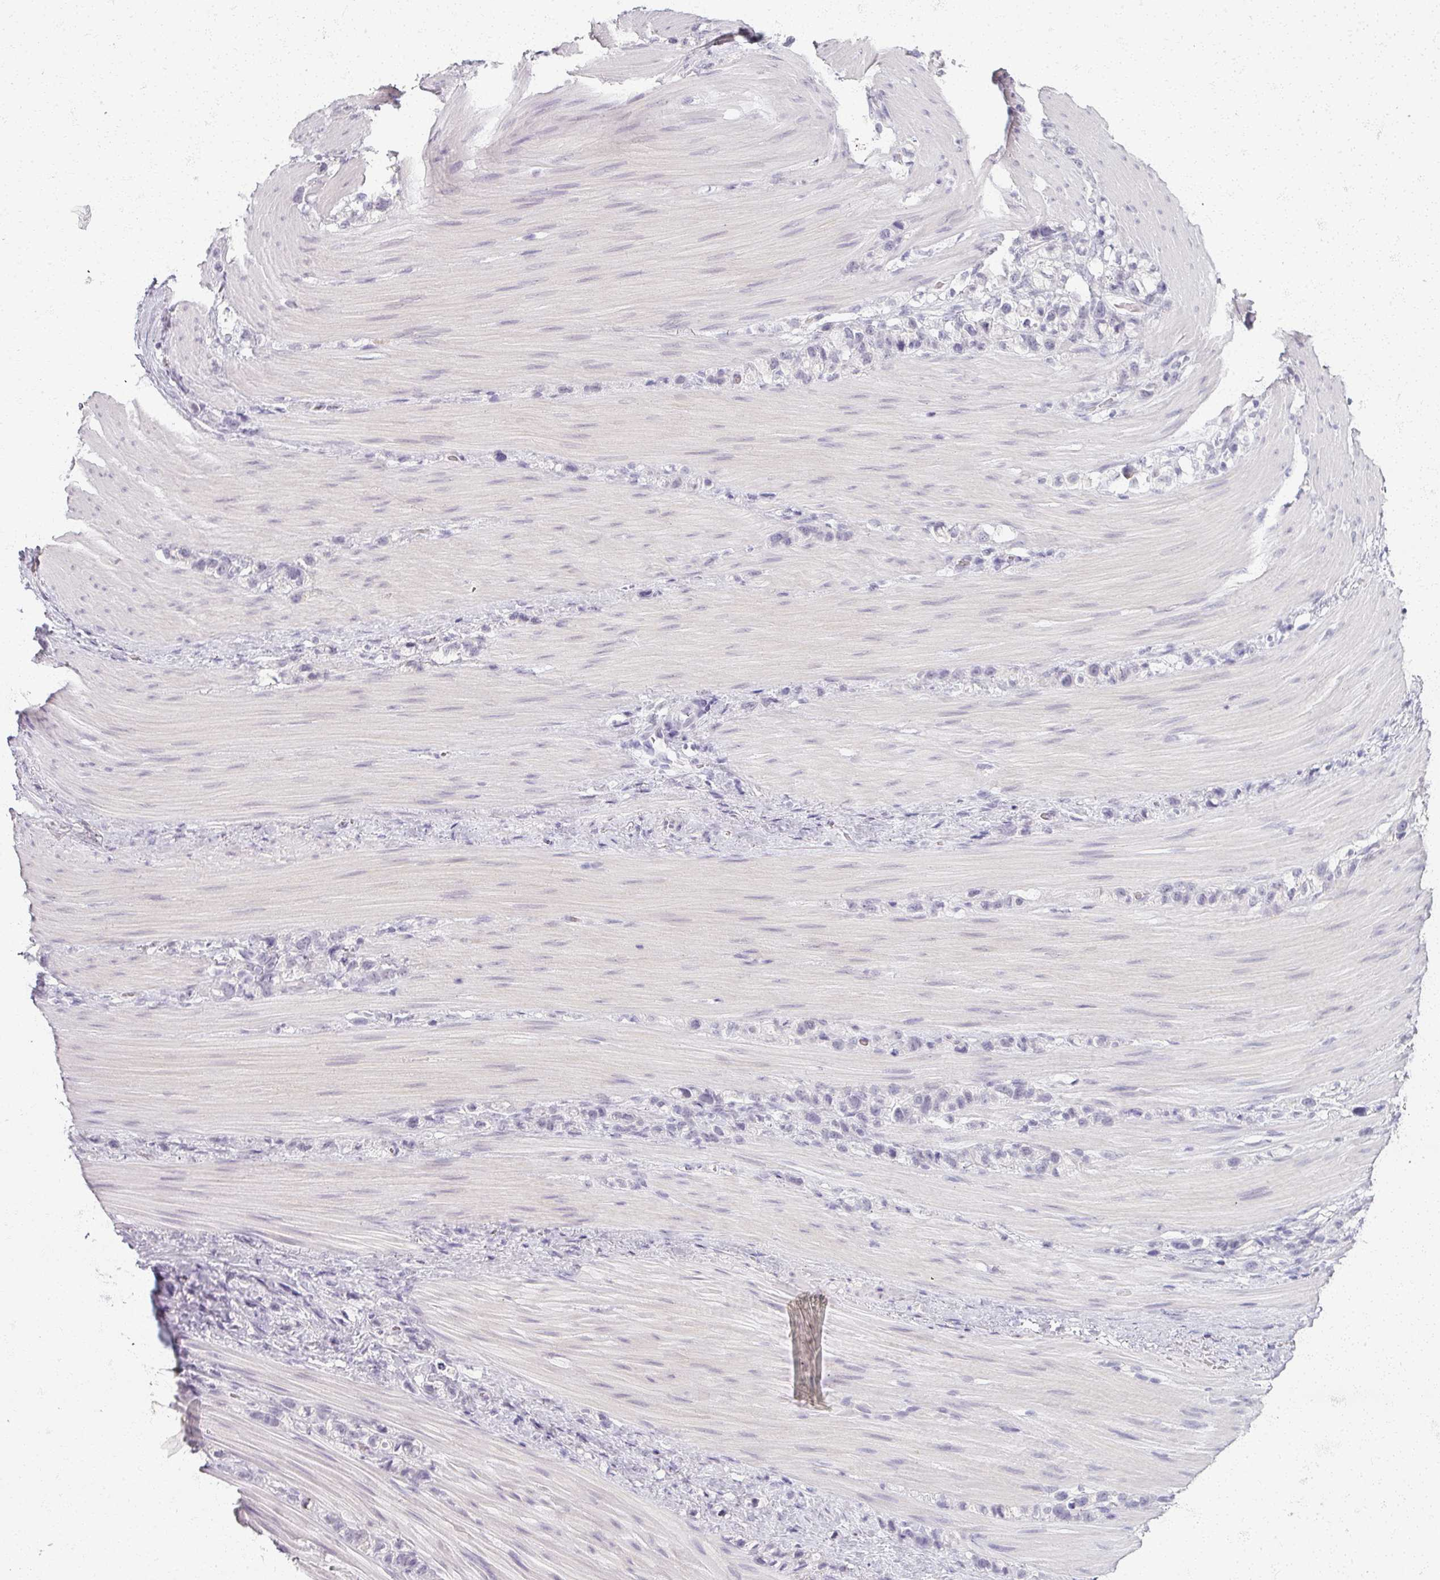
{"staining": {"intensity": "negative", "quantity": "none", "location": "none"}, "tissue": "stomach cancer", "cell_type": "Tumor cells", "image_type": "cancer", "snomed": [{"axis": "morphology", "description": "Adenocarcinoma, NOS"}, {"axis": "topography", "description": "Stomach"}], "caption": "Immunohistochemistry (IHC) image of neoplastic tissue: adenocarcinoma (stomach) stained with DAB displays no significant protein staining in tumor cells.", "gene": "RFPL2", "patient": {"sex": "female", "age": 65}}